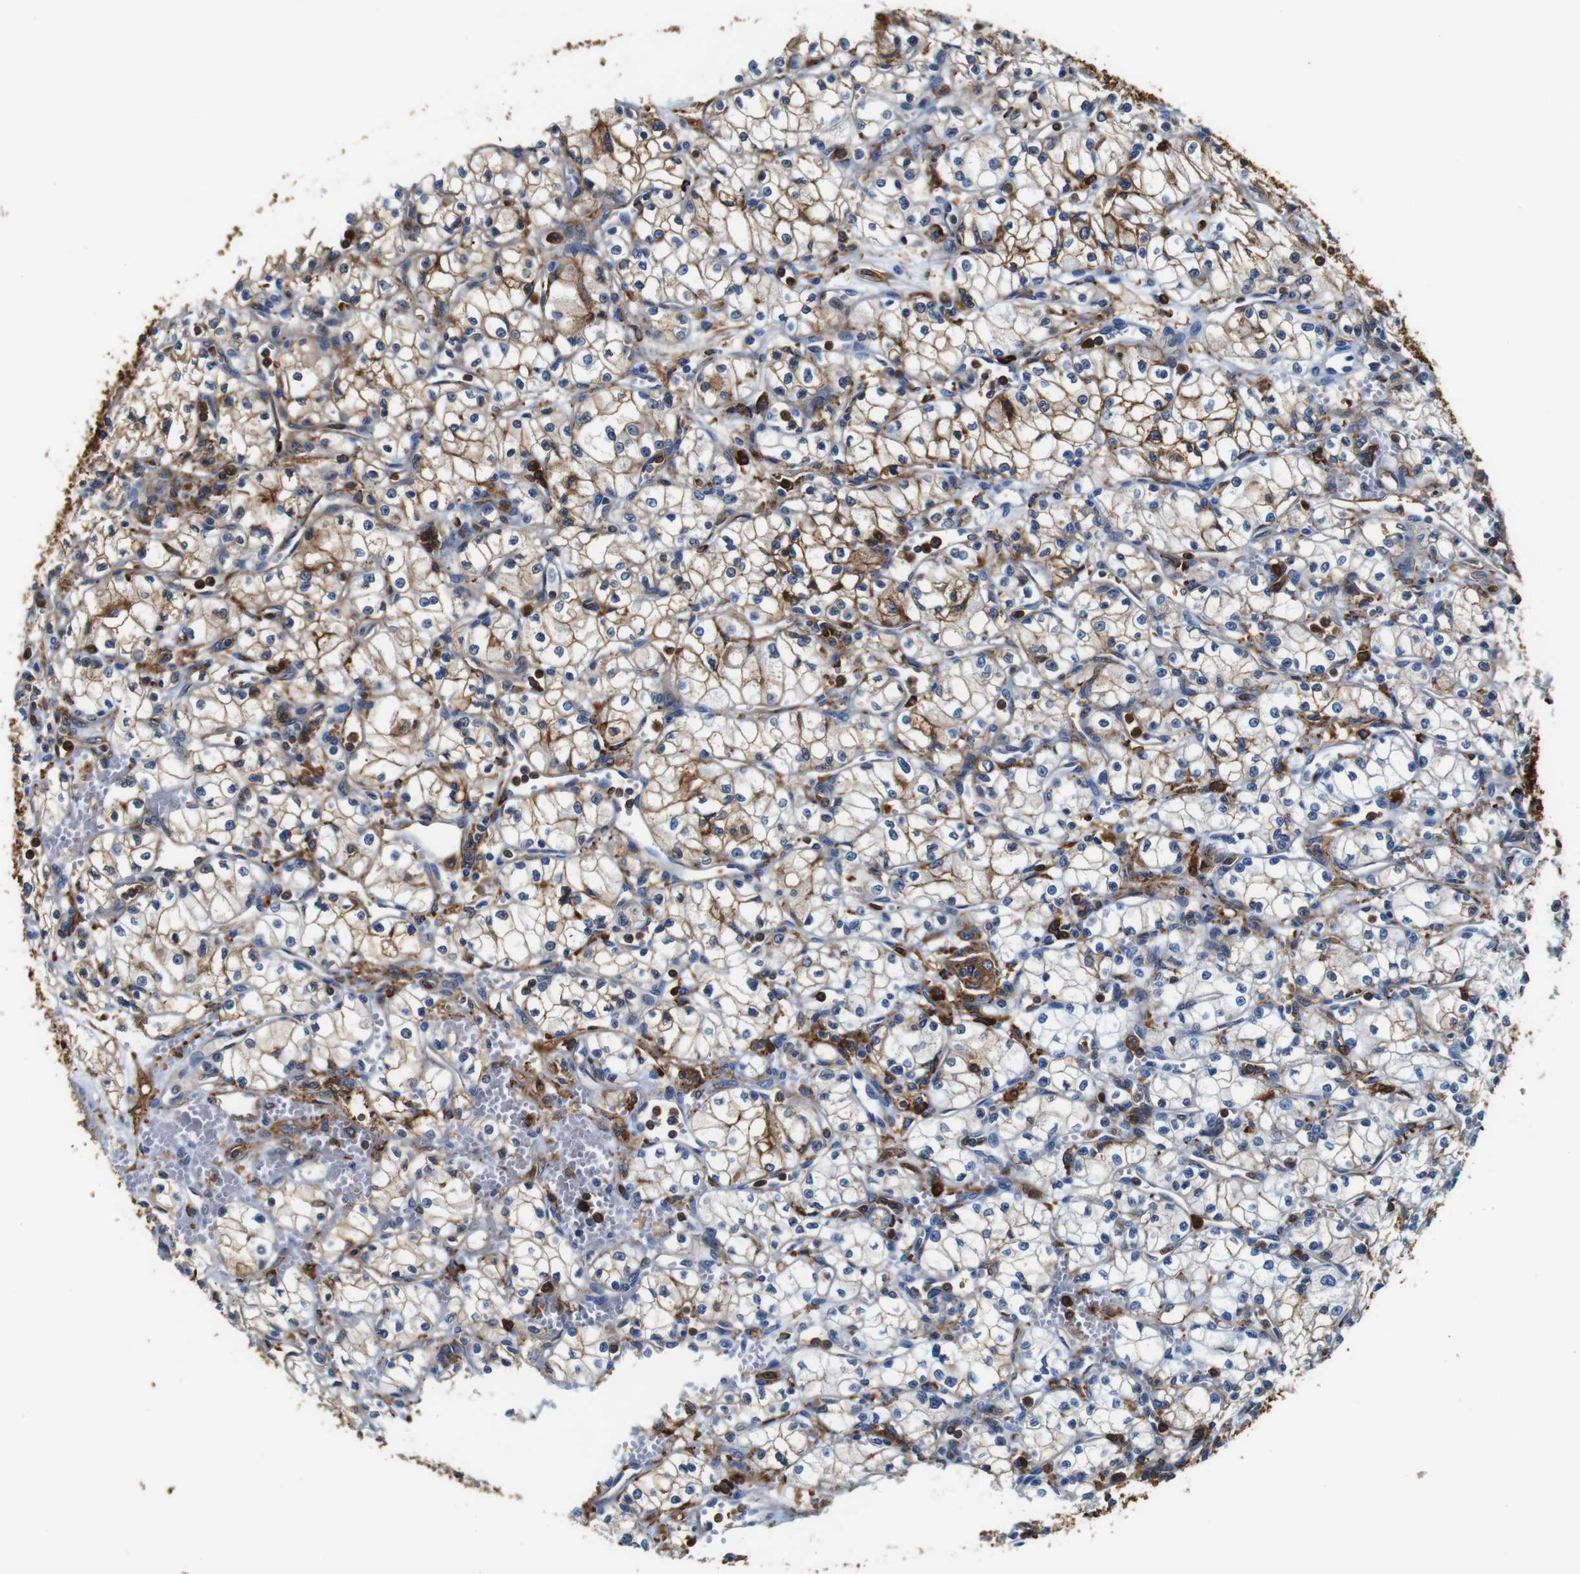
{"staining": {"intensity": "moderate", "quantity": "25%-75%", "location": "cytoplasmic/membranous"}, "tissue": "renal cancer", "cell_type": "Tumor cells", "image_type": "cancer", "snomed": [{"axis": "morphology", "description": "Normal tissue, NOS"}, {"axis": "morphology", "description": "Adenocarcinoma, NOS"}, {"axis": "topography", "description": "Kidney"}], "caption": "Moderate cytoplasmic/membranous expression is appreciated in approximately 25%-75% of tumor cells in renal cancer (adenocarcinoma).", "gene": "ANXA1", "patient": {"sex": "male", "age": 59}}